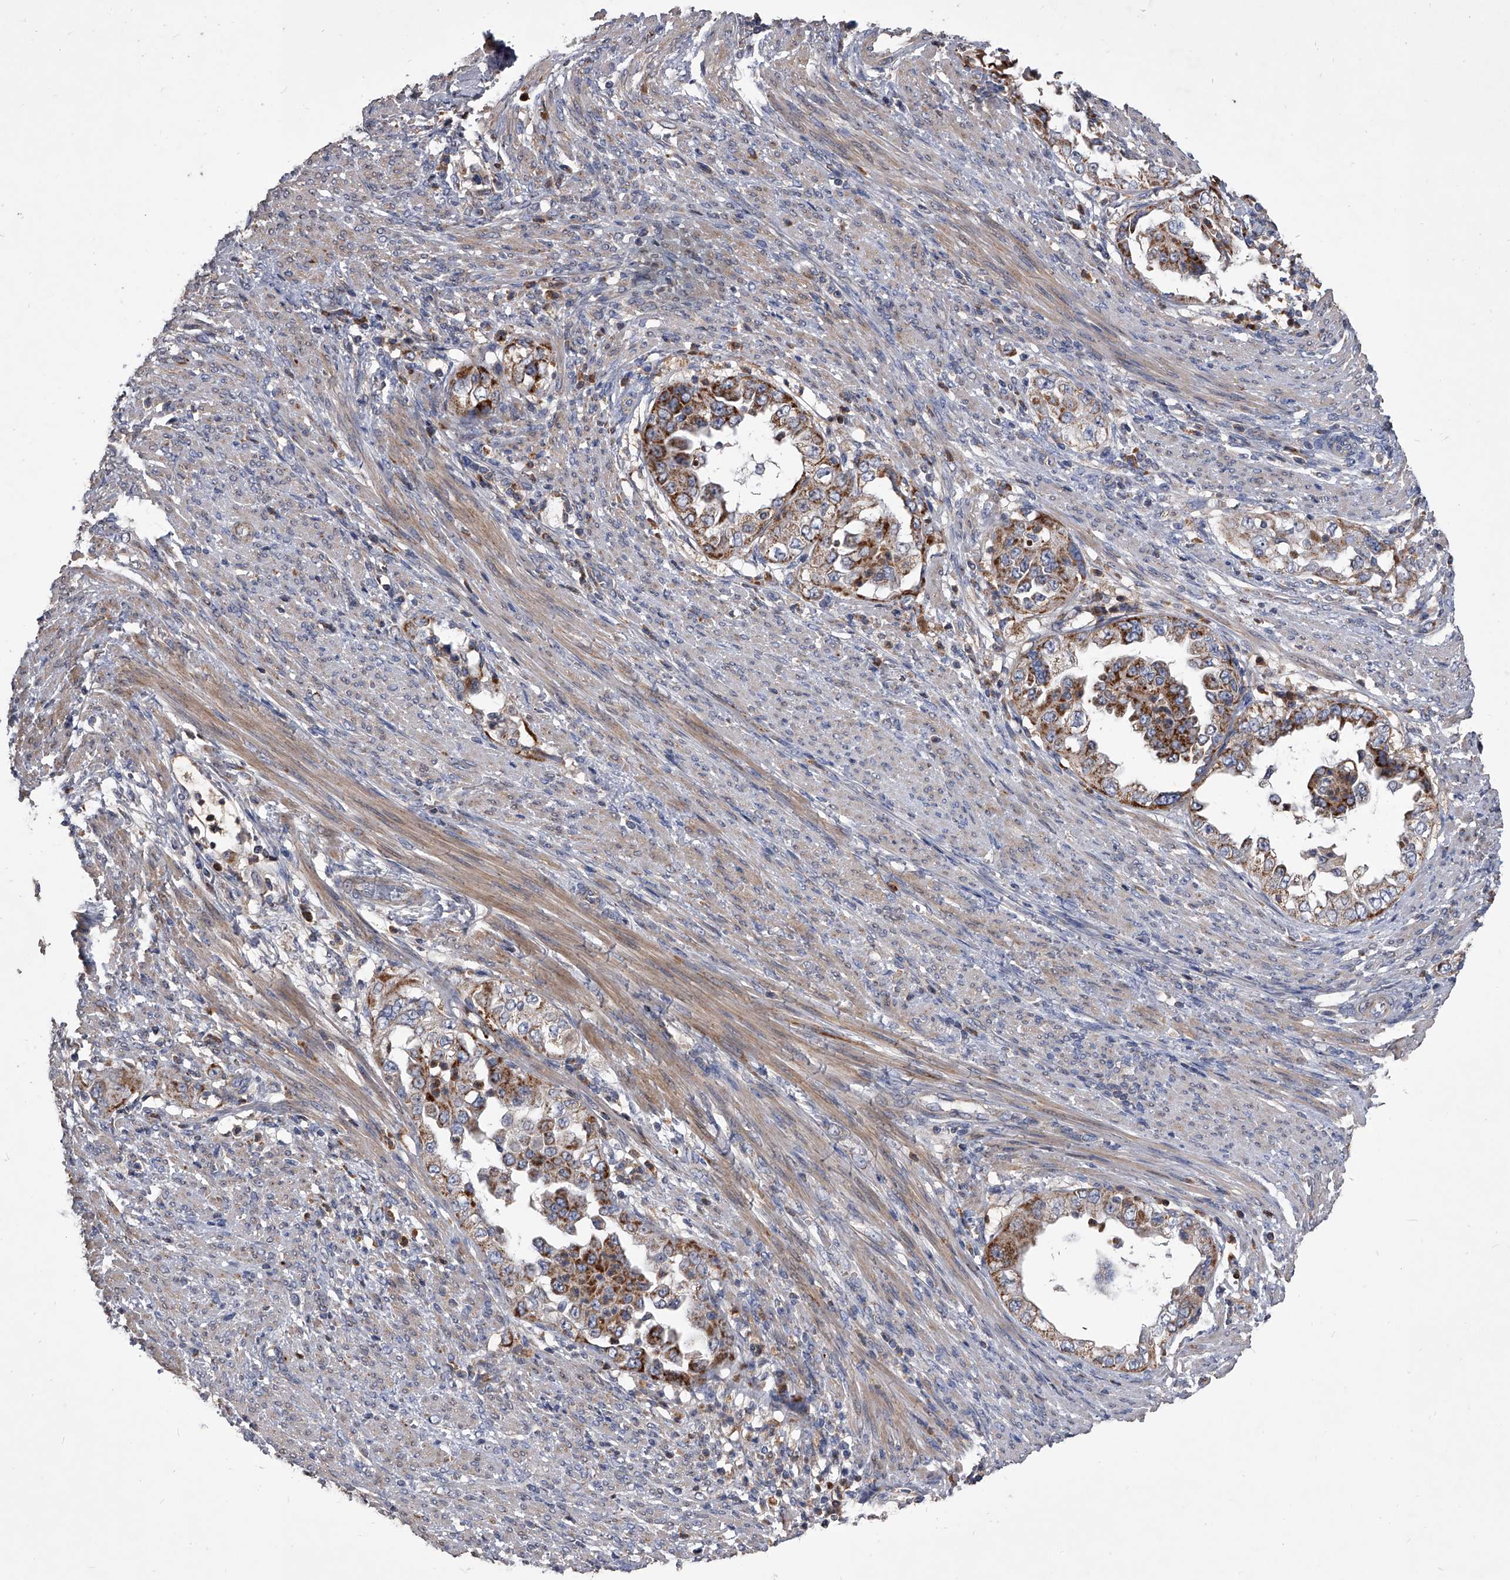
{"staining": {"intensity": "moderate", "quantity": ">75%", "location": "cytoplasmic/membranous"}, "tissue": "endometrial cancer", "cell_type": "Tumor cells", "image_type": "cancer", "snomed": [{"axis": "morphology", "description": "Adenocarcinoma, NOS"}, {"axis": "topography", "description": "Endometrium"}], "caption": "Moderate cytoplasmic/membranous protein expression is identified in approximately >75% of tumor cells in endometrial cancer (adenocarcinoma).", "gene": "NRP1", "patient": {"sex": "female", "age": 85}}